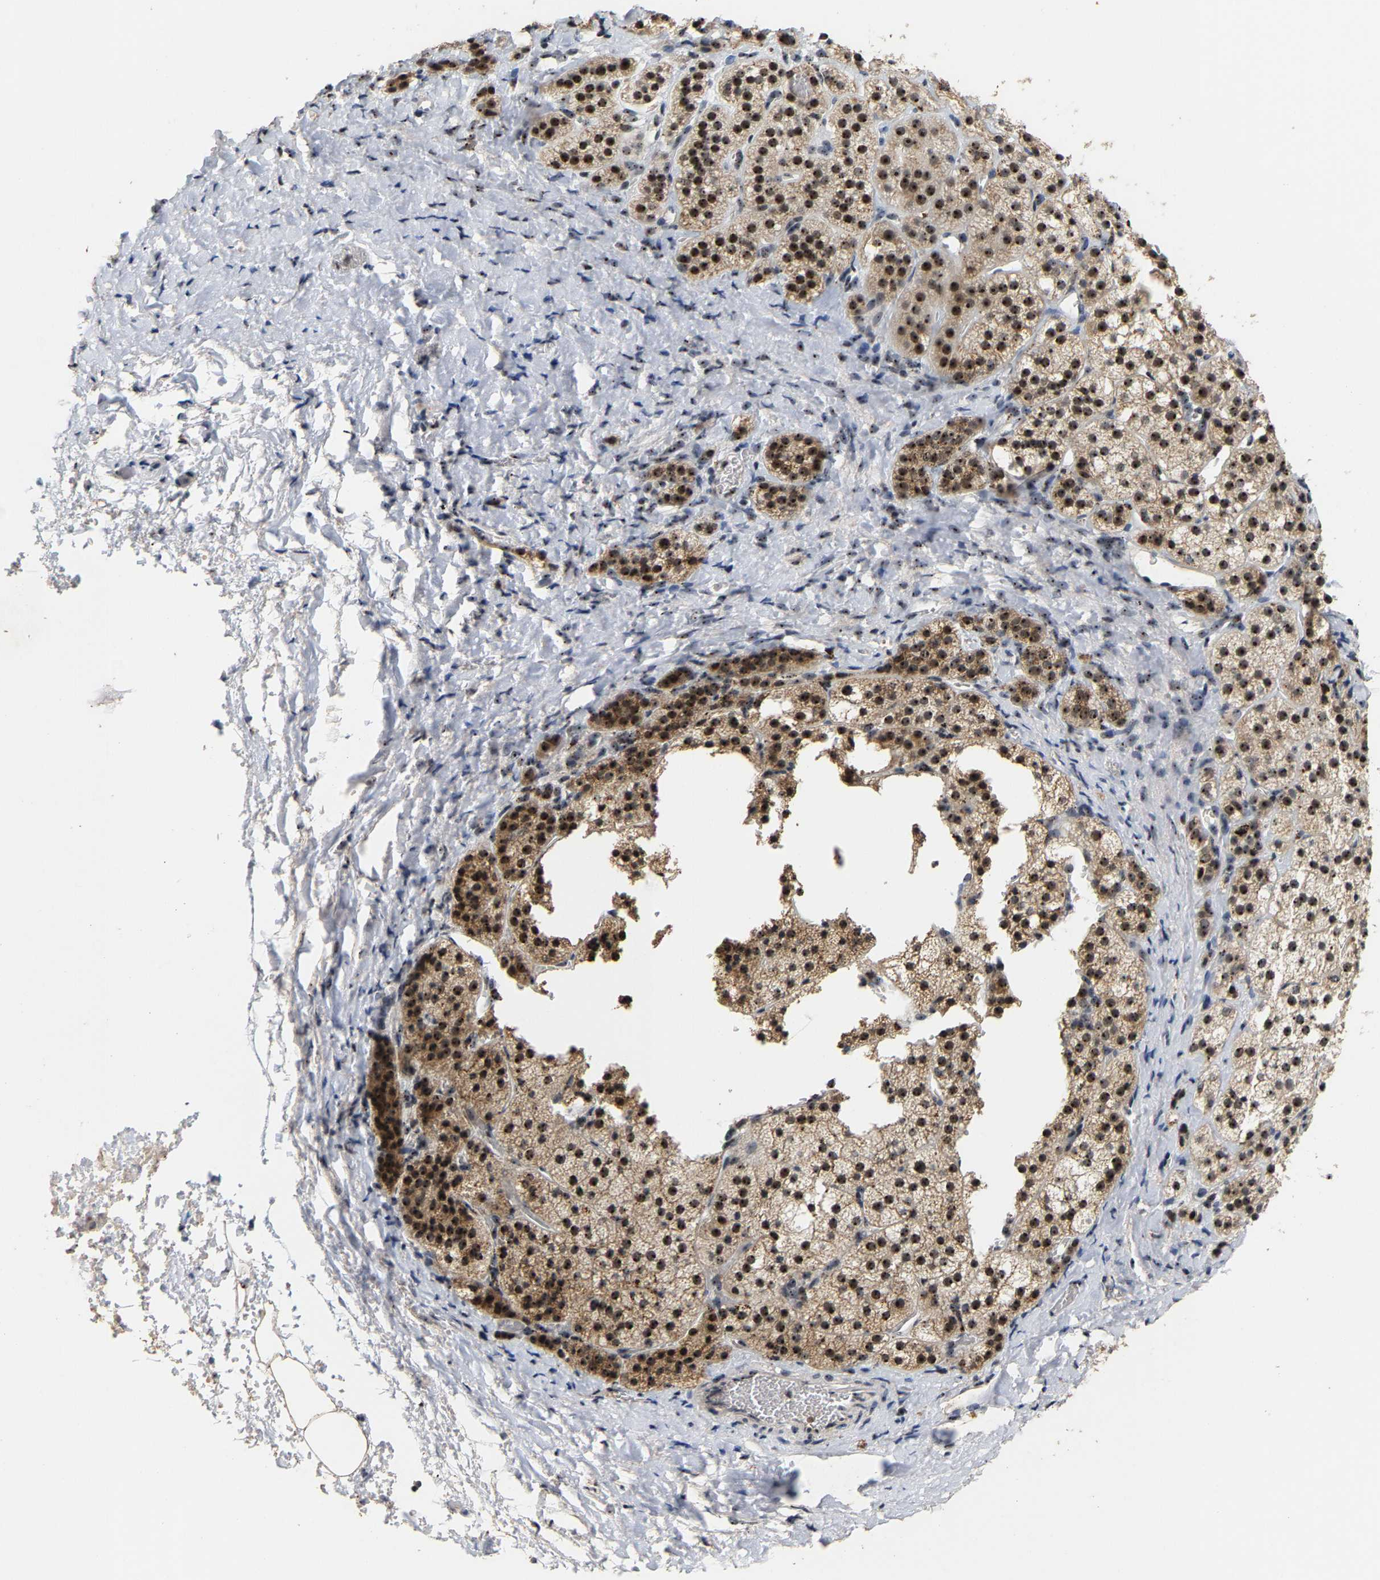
{"staining": {"intensity": "strong", "quantity": ">75%", "location": "cytoplasmic/membranous,nuclear"}, "tissue": "adrenal gland", "cell_type": "Glandular cells", "image_type": "normal", "snomed": [{"axis": "morphology", "description": "Normal tissue, NOS"}, {"axis": "topography", "description": "Adrenal gland"}], "caption": "The image reveals immunohistochemical staining of benign adrenal gland. There is strong cytoplasmic/membranous,nuclear expression is present in approximately >75% of glandular cells.", "gene": "NOP58", "patient": {"sex": "female", "age": 44}}